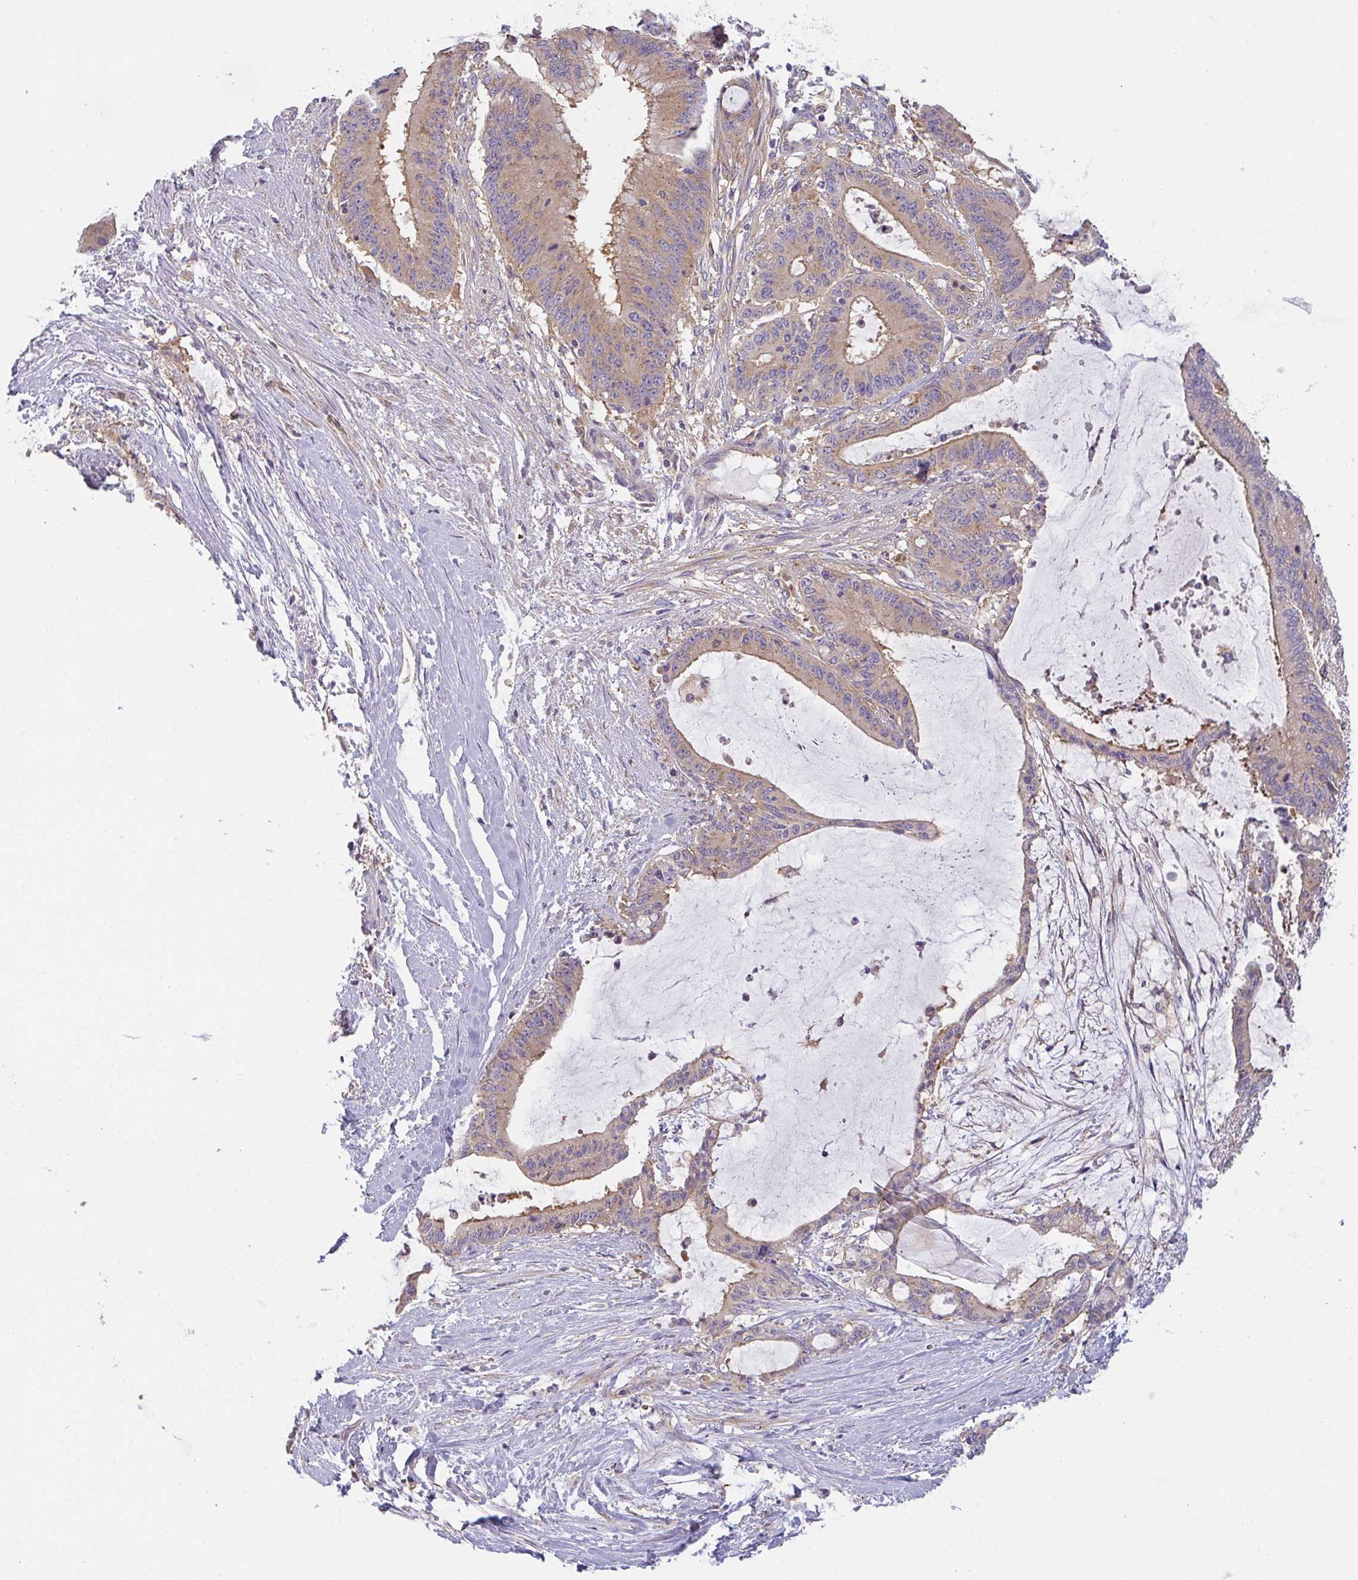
{"staining": {"intensity": "weak", "quantity": "25%-75%", "location": "cytoplasmic/membranous"}, "tissue": "liver cancer", "cell_type": "Tumor cells", "image_type": "cancer", "snomed": [{"axis": "morphology", "description": "Normal tissue, NOS"}, {"axis": "morphology", "description": "Cholangiocarcinoma"}, {"axis": "topography", "description": "Liver"}, {"axis": "topography", "description": "Peripheral nerve tissue"}], "caption": "A micrograph of human liver cancer (cholangiocarcinoma) stained for a protein displays weak cytoplasmic/membranous brown staining in tumor cells. The protein of interest is shown in brown color, while the nuclei are stained blue.", "gene": "SNX5", "patient": {"sex": "female", "age": 73}}